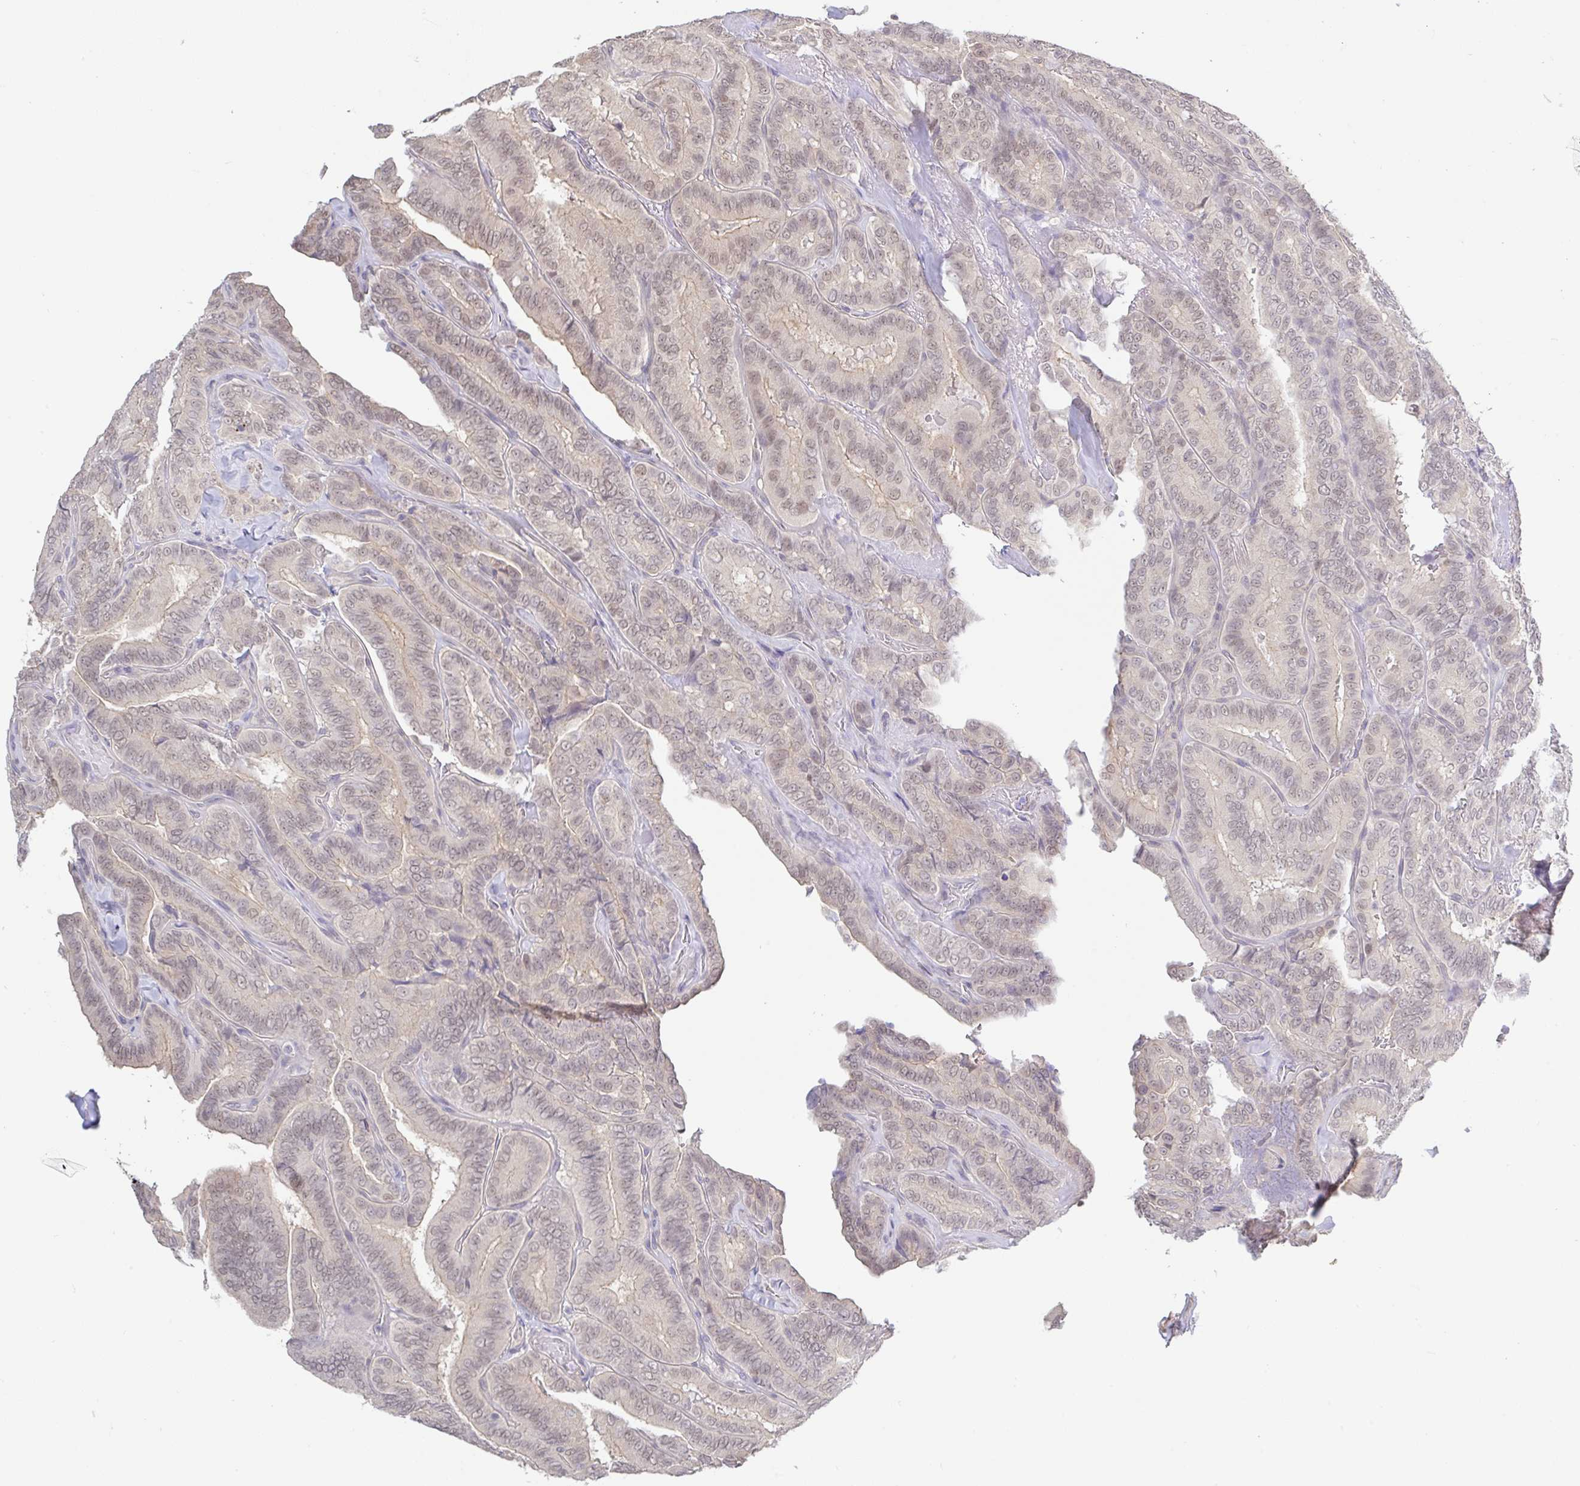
{"staining": {"intensity": "weak", "quantity": "25%-75%", "location": "nuclear"}, "tissue": "thyroid cancer", "cell_type": "Tumor cells", "image_type": "cancer", "snomed": [{"axis": "morphology", "description": "Papillary adenocarcinoma, NOS"}, {"axis": "topography", "description": "Thyroid gland"}], "caption": "A micrograph showing weak nuclear positivity in approximately 25%-75% of tumor cells in papillary adenocarcinoma (thyroid), as visualized by brown immunohistochemical staining.", "gene": "HYPK", "patient": {"sex": "male", "age": 61}}